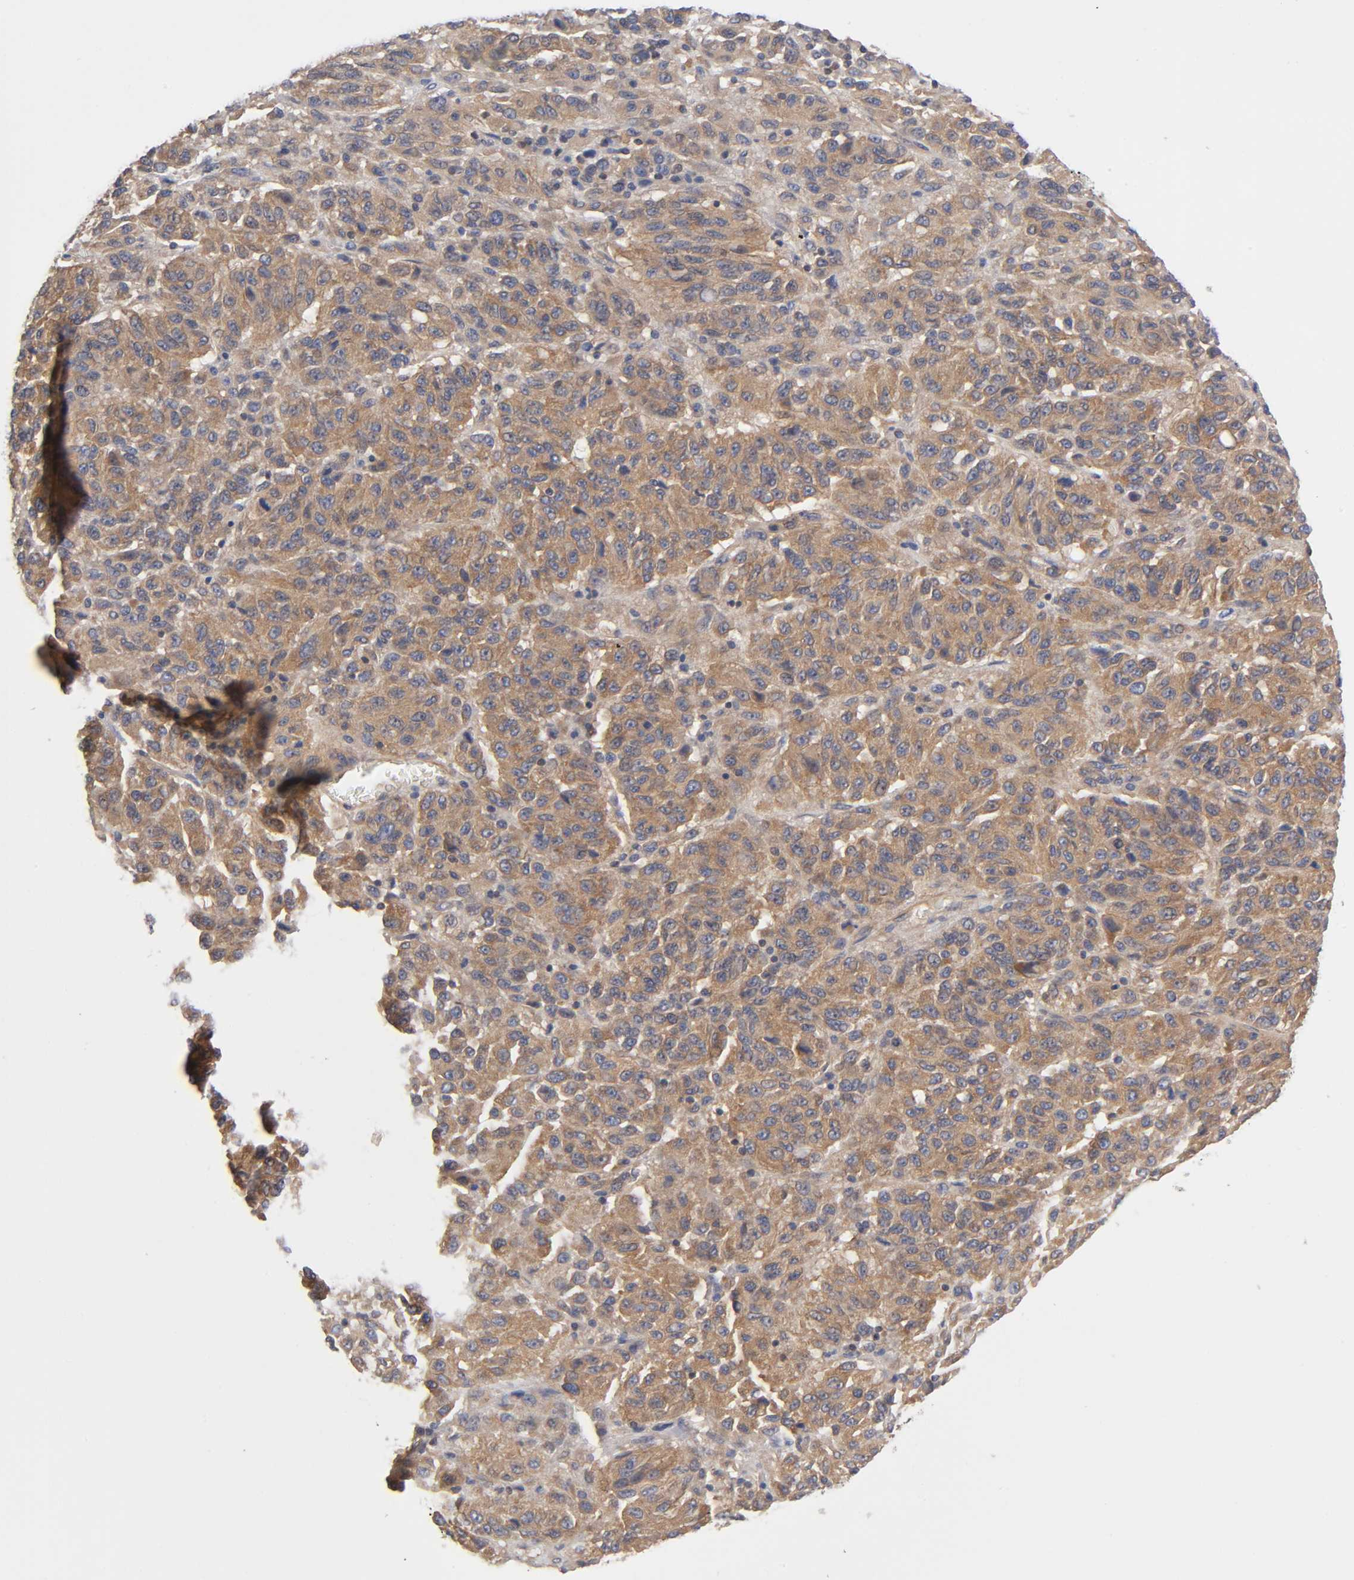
{"staining": {"intensity": "moderate", "quantity": ">75%", "location": "cytoplasmic/membranous"}, "tissue": "melanoma", "cell_type": "Tumor cells", "image_type": "cancer", "snomed": [{"axis": "morphology", "description": "Malignant melanoma, Metastatic site"}, {"axis": "topography", "description": "Lung"}], "caption": "There is medium levels of moderate cytoplasmic/membranous staining in tumor cells of malignant melanoma (metastatic site), as demonstrated by immunohistochemical staining (brown color).", "gene": "STRN3", "patient": {"sex": "male", "age": 64}}